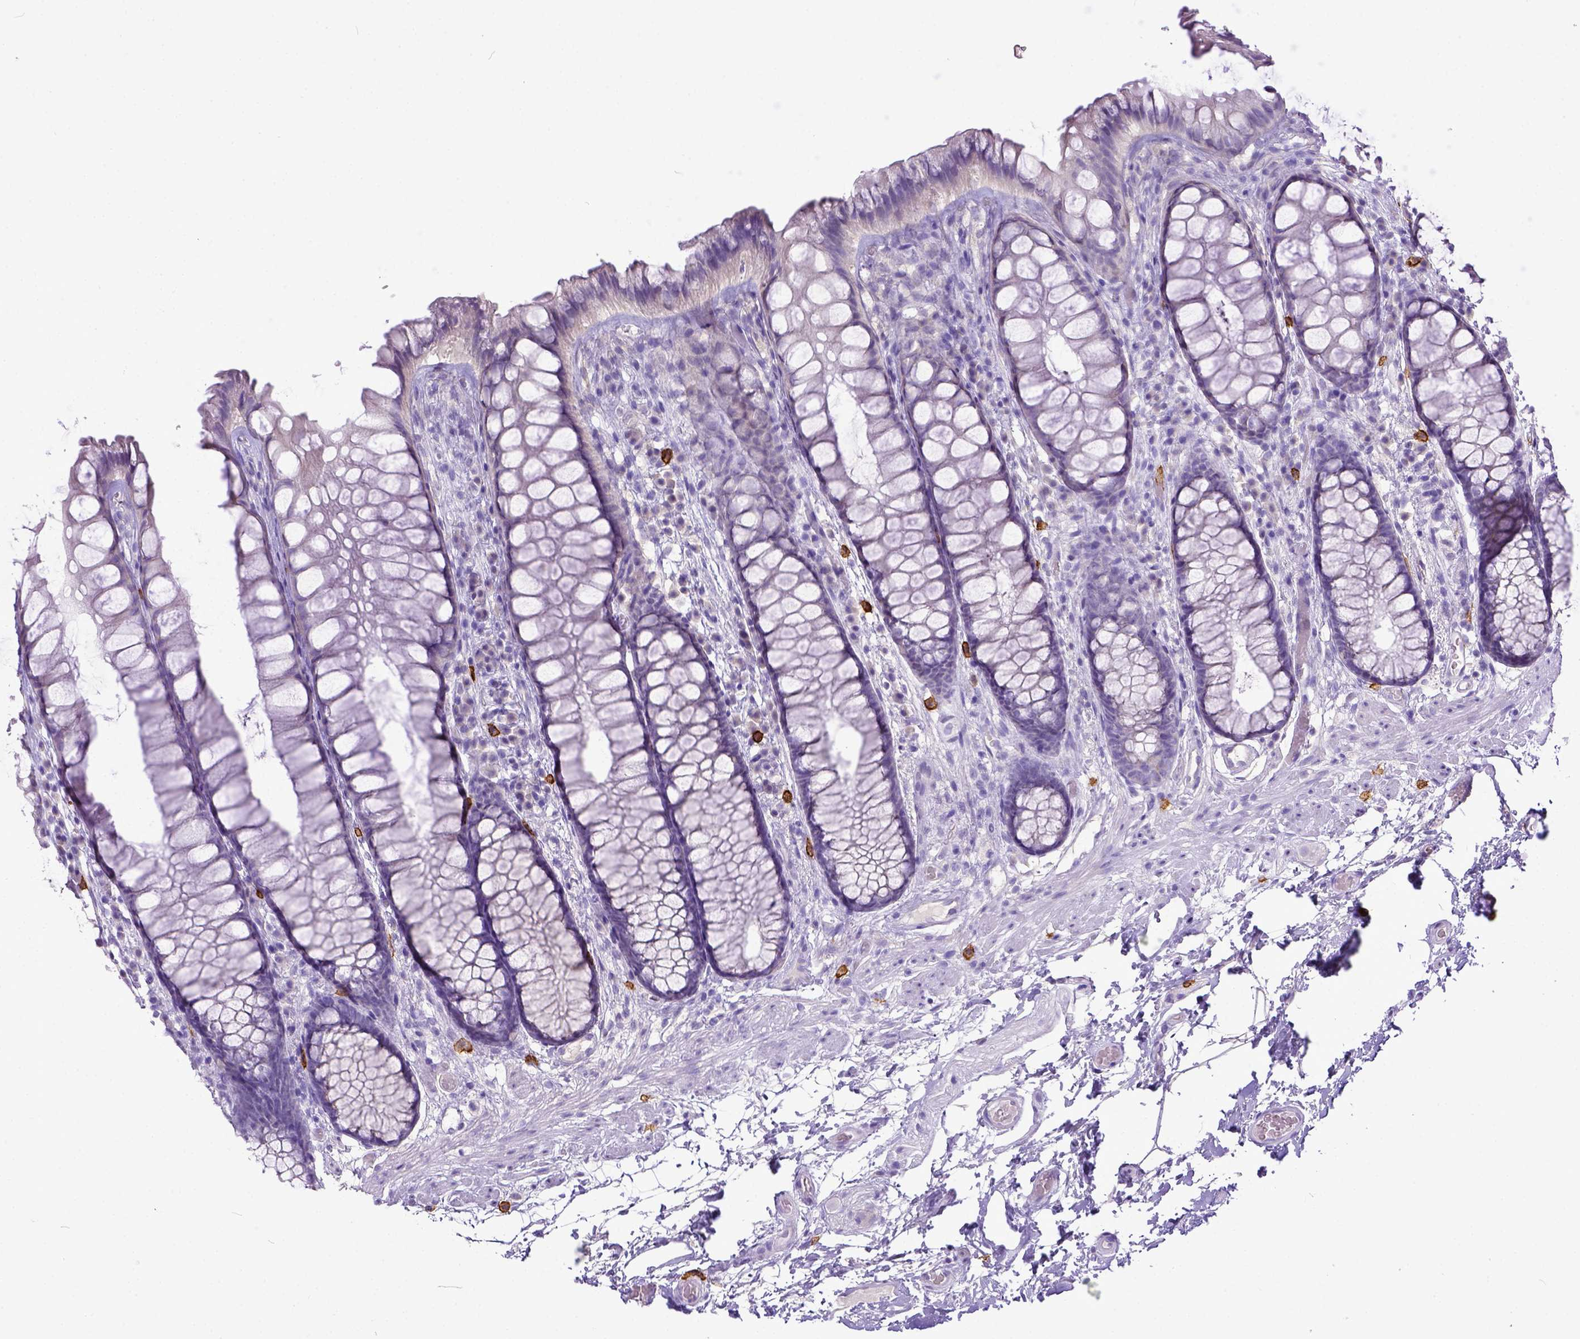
{"staining": {"intensity": "negative", "quantity": "none", "location": "none"}, "tissue": "rectum", "cell_type": "Glandular cells", "image_type": "normal", "snomed": [{"axis": "morphology", "description": "Normal tissue, NOS"}, {"axis": "topography", "description": "Rectum"}], "caption": "Human rectum stained for a protein using immunohistochemistry reveals no staining in glandular cells.", "gene": "KIT", "patient": {"sex": "female", "age": 62}}